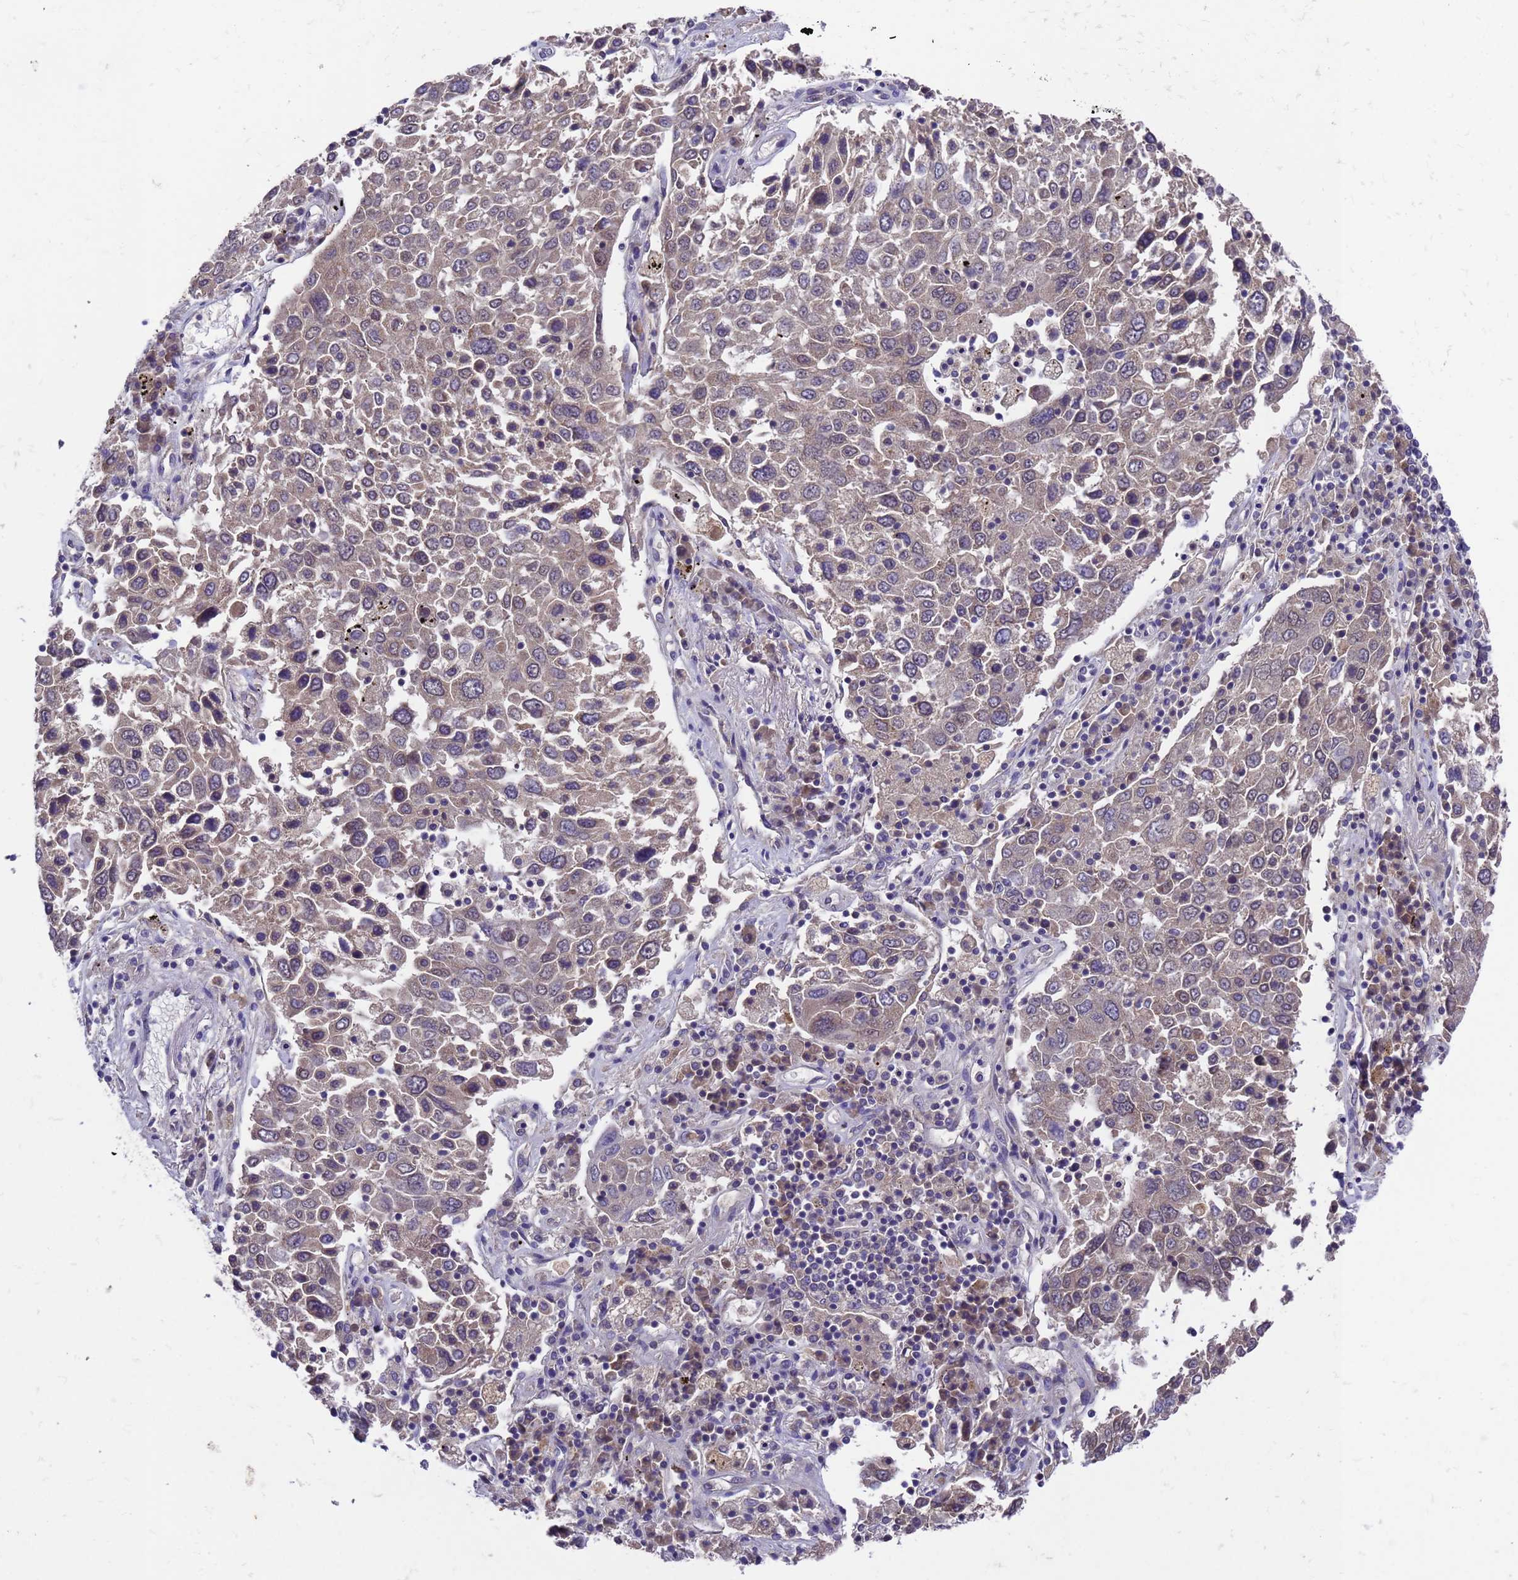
{"staining": {"intensity": "negative", "quantity": "none", "location": "none"}, "tissue": "lung cancer", "cell_type": "Tumor cells", "image_type": "cancer", "snomed": [{"axis": "morphology", "description": "Squamous cell carcinoma, NOS"}, {"axis": "topography", "description": "Lung"}], "caption": "Human squamous cell carcinoma (lung) stained for a protein using immunohistochemistry (IHC) exhibits no staining in tumor cells.", "gene": "DCAF12L2", "patient": {"sex": "male", "age": 65}}